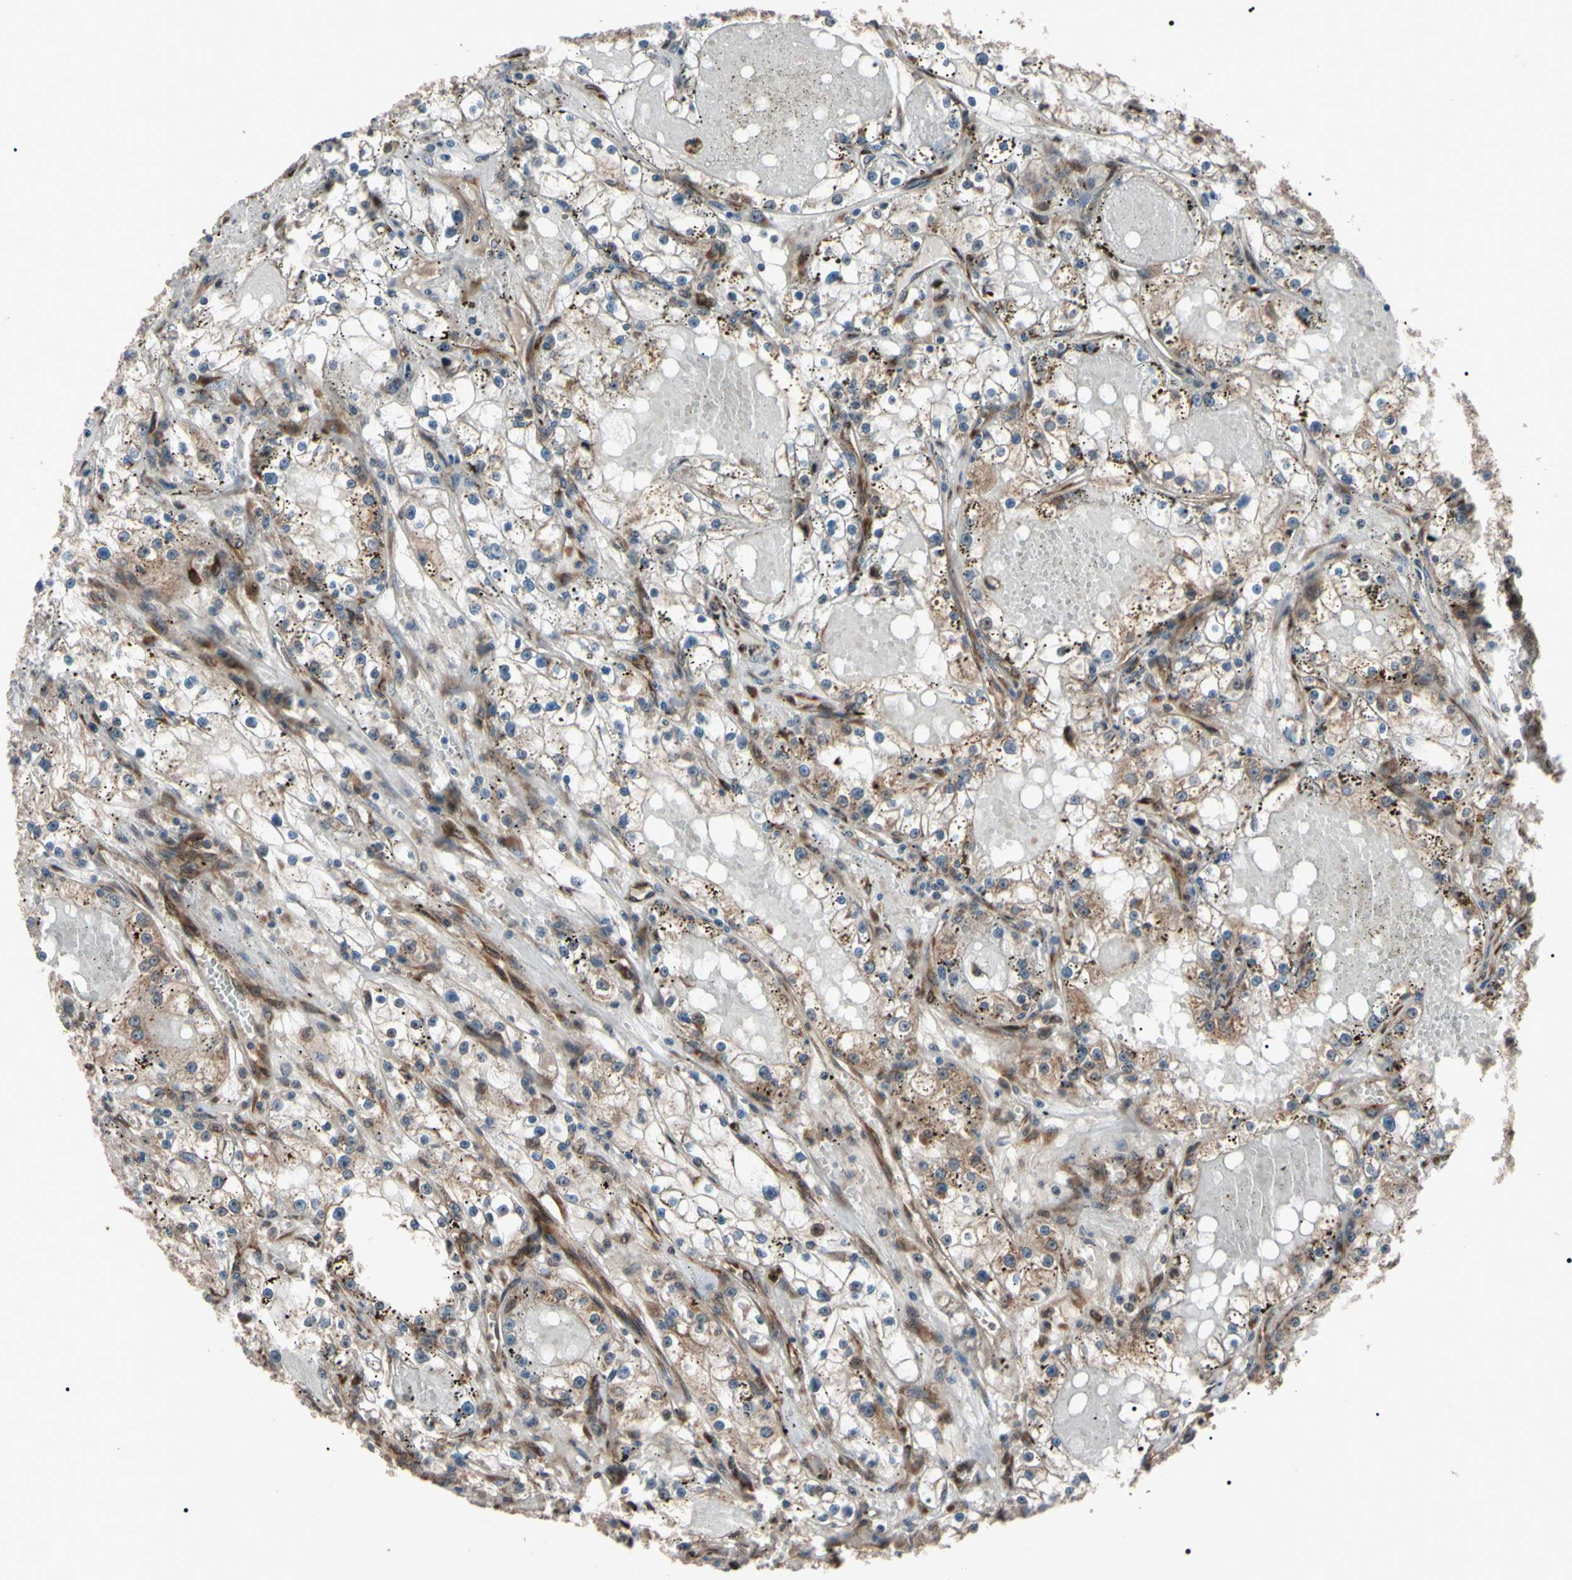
{"staining": {"intensity": "moderate", "quantity": "25%-75%", "location": "cytoplasmic/membranous"}, "tissue": "renal cancer", "cell_type": "Tumor cells", "image_type": "cancer", "snomed": [{"axis": "morphology", "description": "Adenocarcinoma, NOS"}, {"axis": "topography", "description": "Kidney"}], "caption": "Protein staining demonstrates moderate cytoplasmic/membranous positivity in approximately 25%-75% of tumor cells in adenocarcinoma (renal).", "gene": "GUCY1B1", "patient": {"sex": "male", "age": 56}}